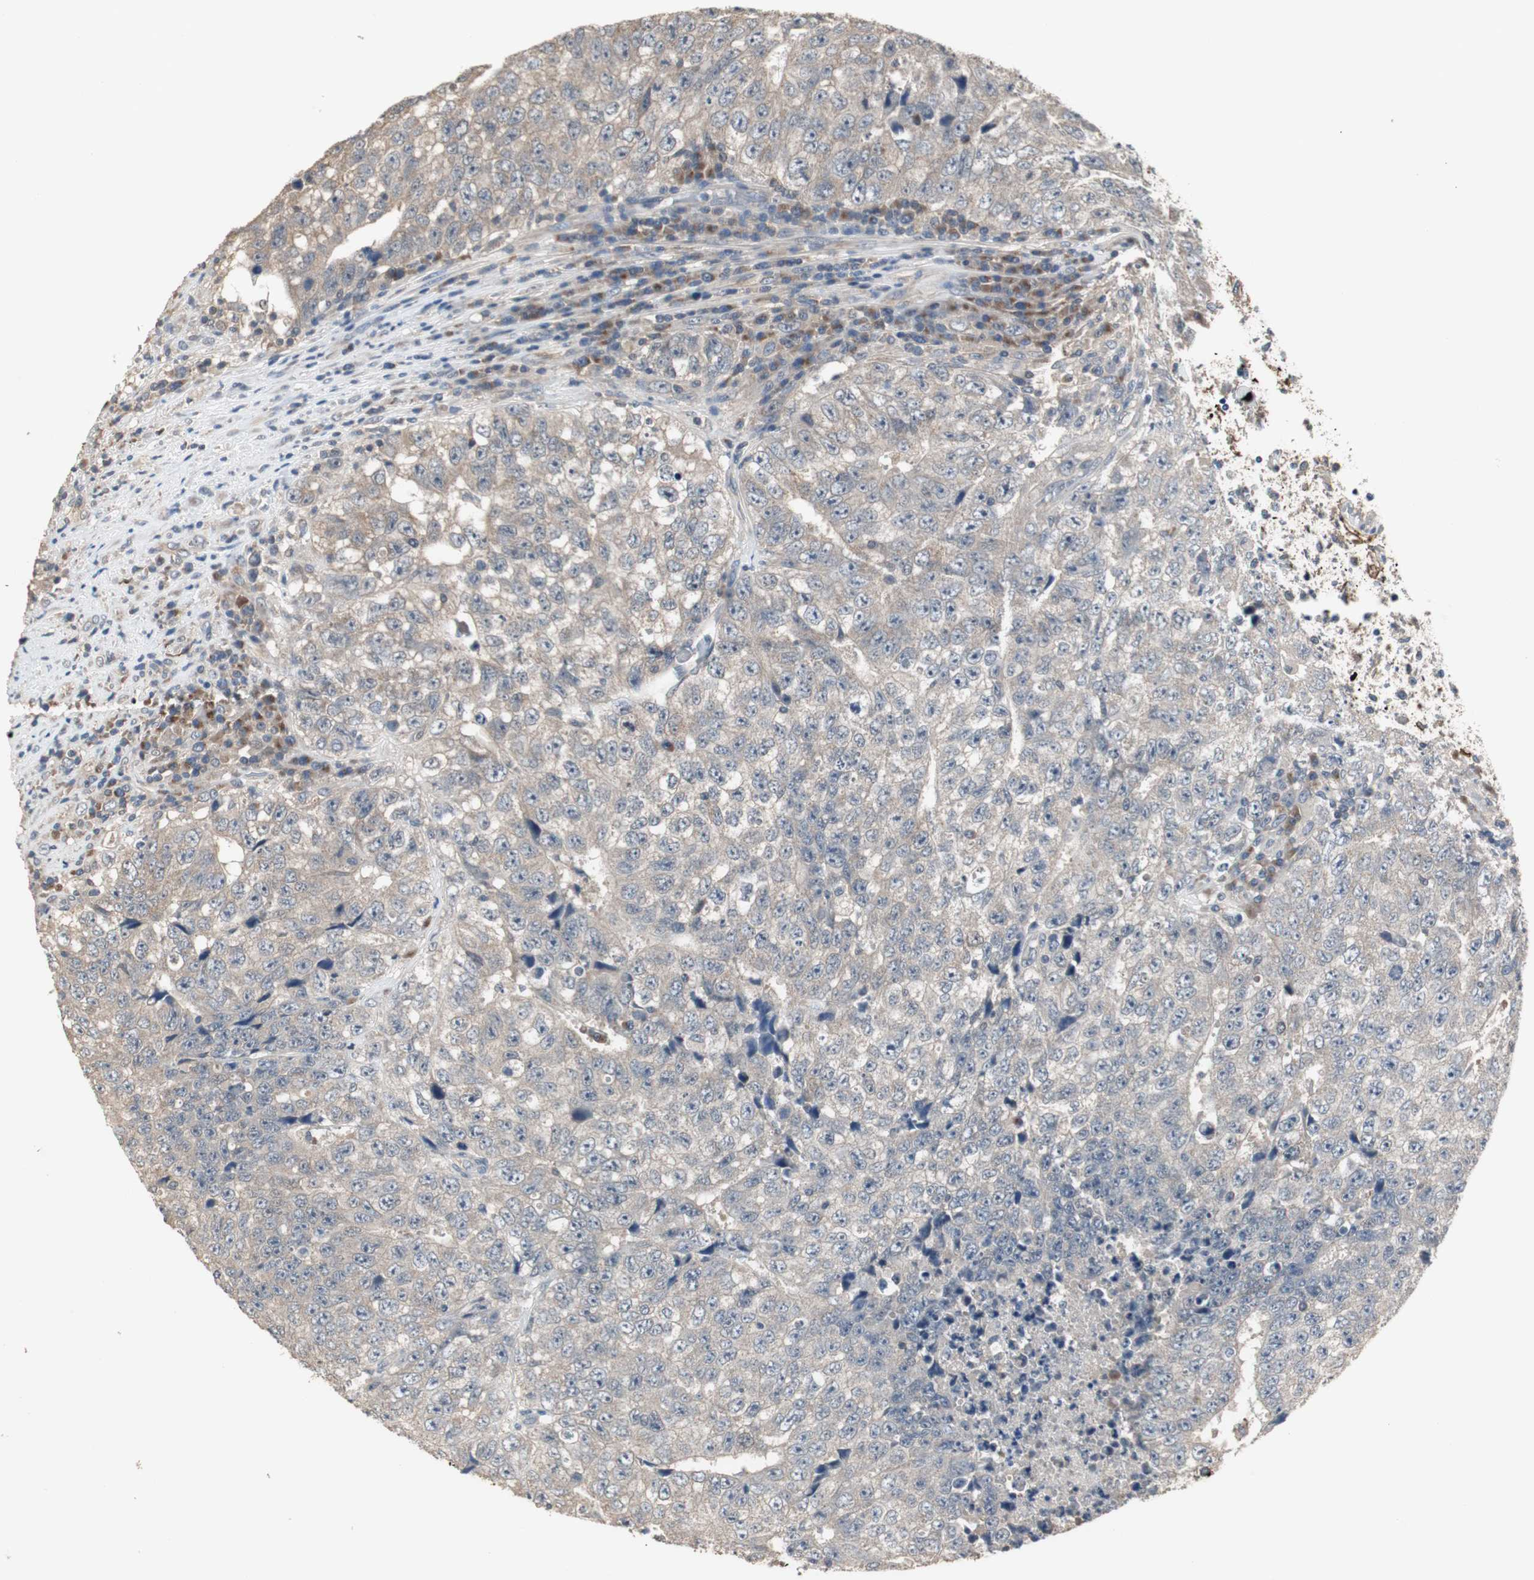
{"staining": {"intensity": "weak", "quantity": "25%-75%", "location": "cytoplasmic/membranous"}, "tissue": "testis cancer", "cell_type": "Tumor cells", "image_type": "cancer", "snomed": [{"axis": "morphology", "description": "Necrosis, NOS"}, {"axis": "morphology", "description": "Carcinoma, Embryonal, NOS"}, {"axis": "topography", "description": "Testis"}], "caption": "Testis cancer (embryonal carcinoma) stained with IHC shows weak cytoplasmic/membranous positivity in approximately 25%-75% of tumor cells.", "gene": "PTPRN2", "patient": {"sex": "male", "age": 19}}